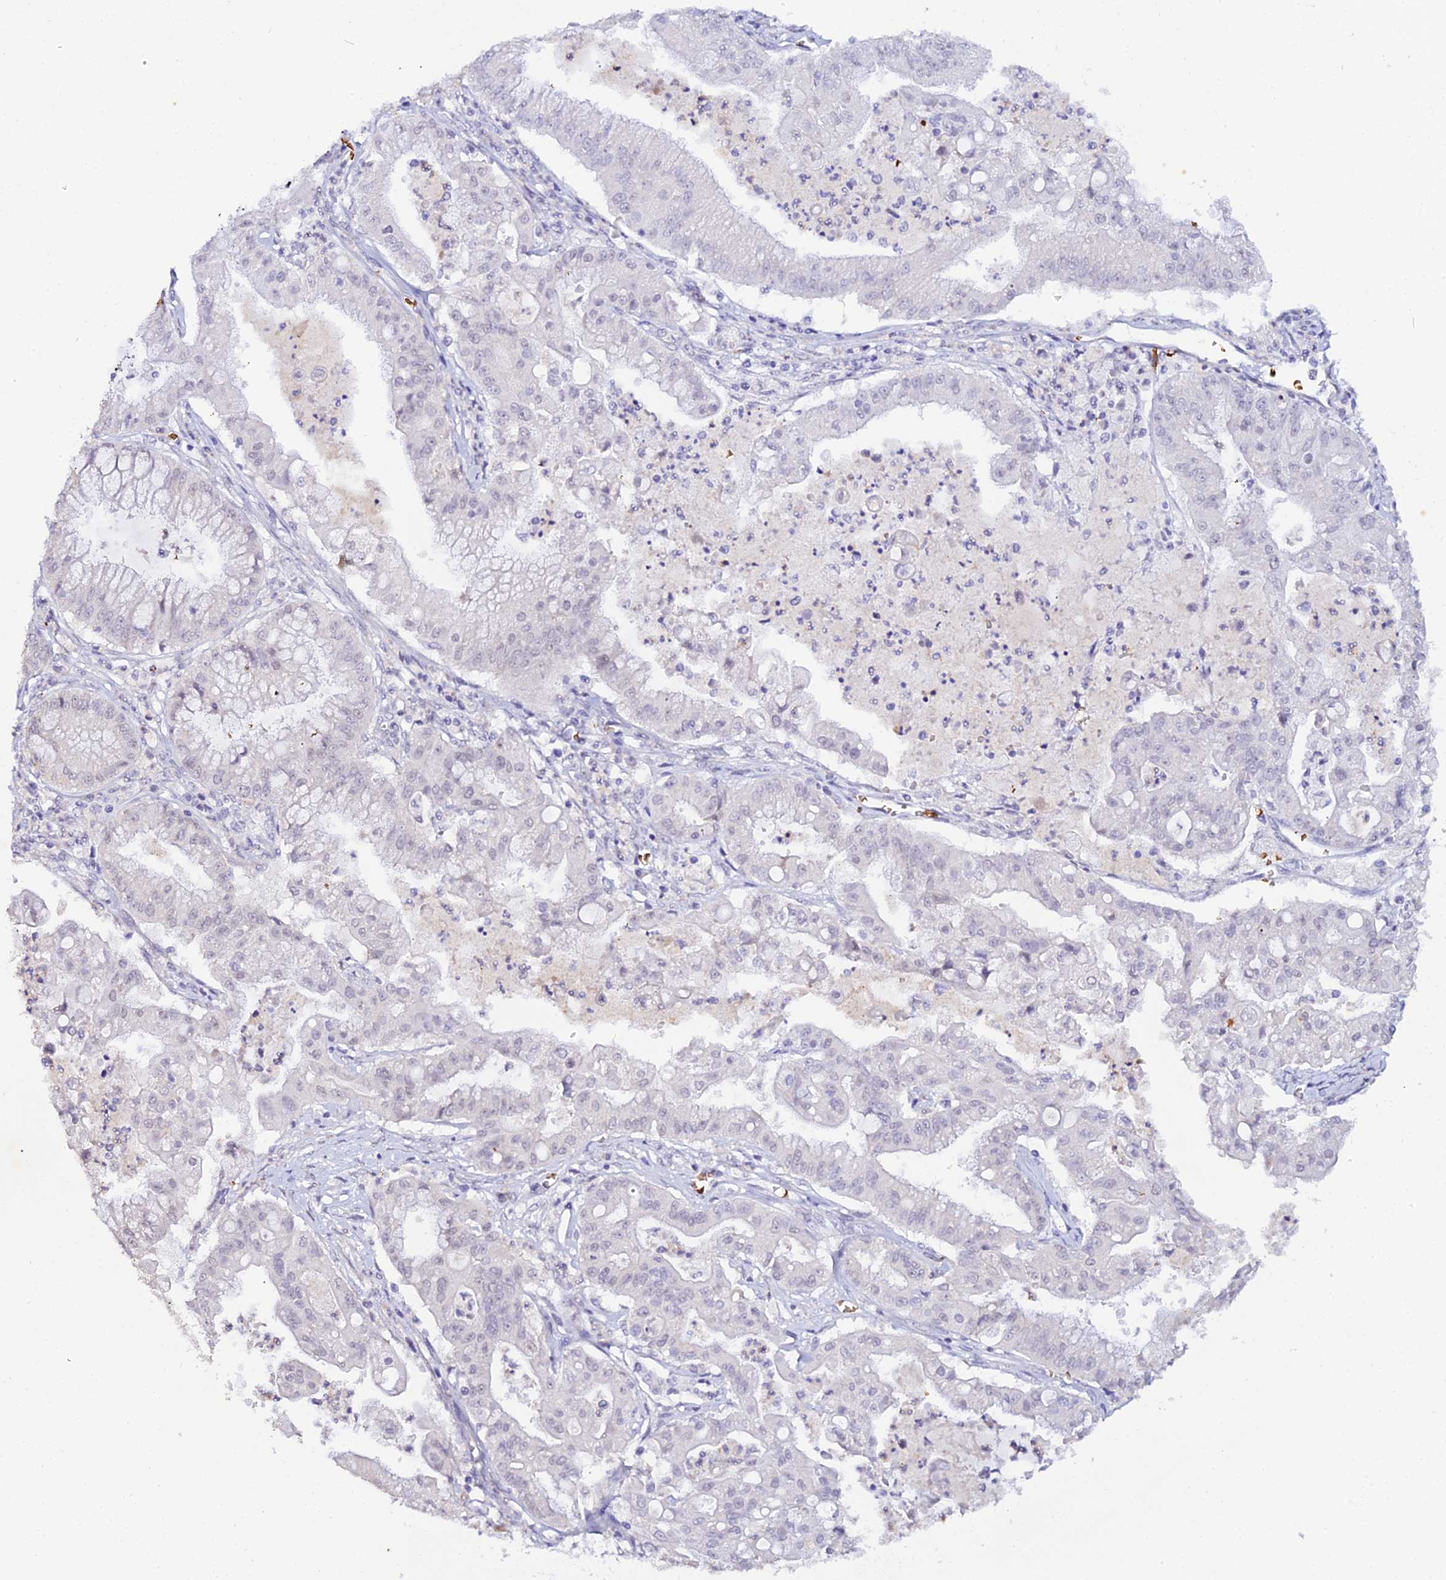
{"staining": {"intensity": "negative", "quantity": "none", "location": "none"}, "tissue": "ovarian cancer", "cell_type": "Tumor cells", "image_type": "cancer", "snomed": [{"axis": "morphology", "description": "Cystadenocarcinoma, mucinous, NOS"}, {"axis": "topography", "description": "Ovary"}], "caption": "Protein analysis of ovarian cancer (mucinous cystadenocarcinoma) exhibits no significant expression in tumor cells. (DAB immunohistochemistry (IHC) visualized using brightfield microscopy, high magnification).", "gene": "CFAP45", "patient": {"sex": "female", "age": 70}}